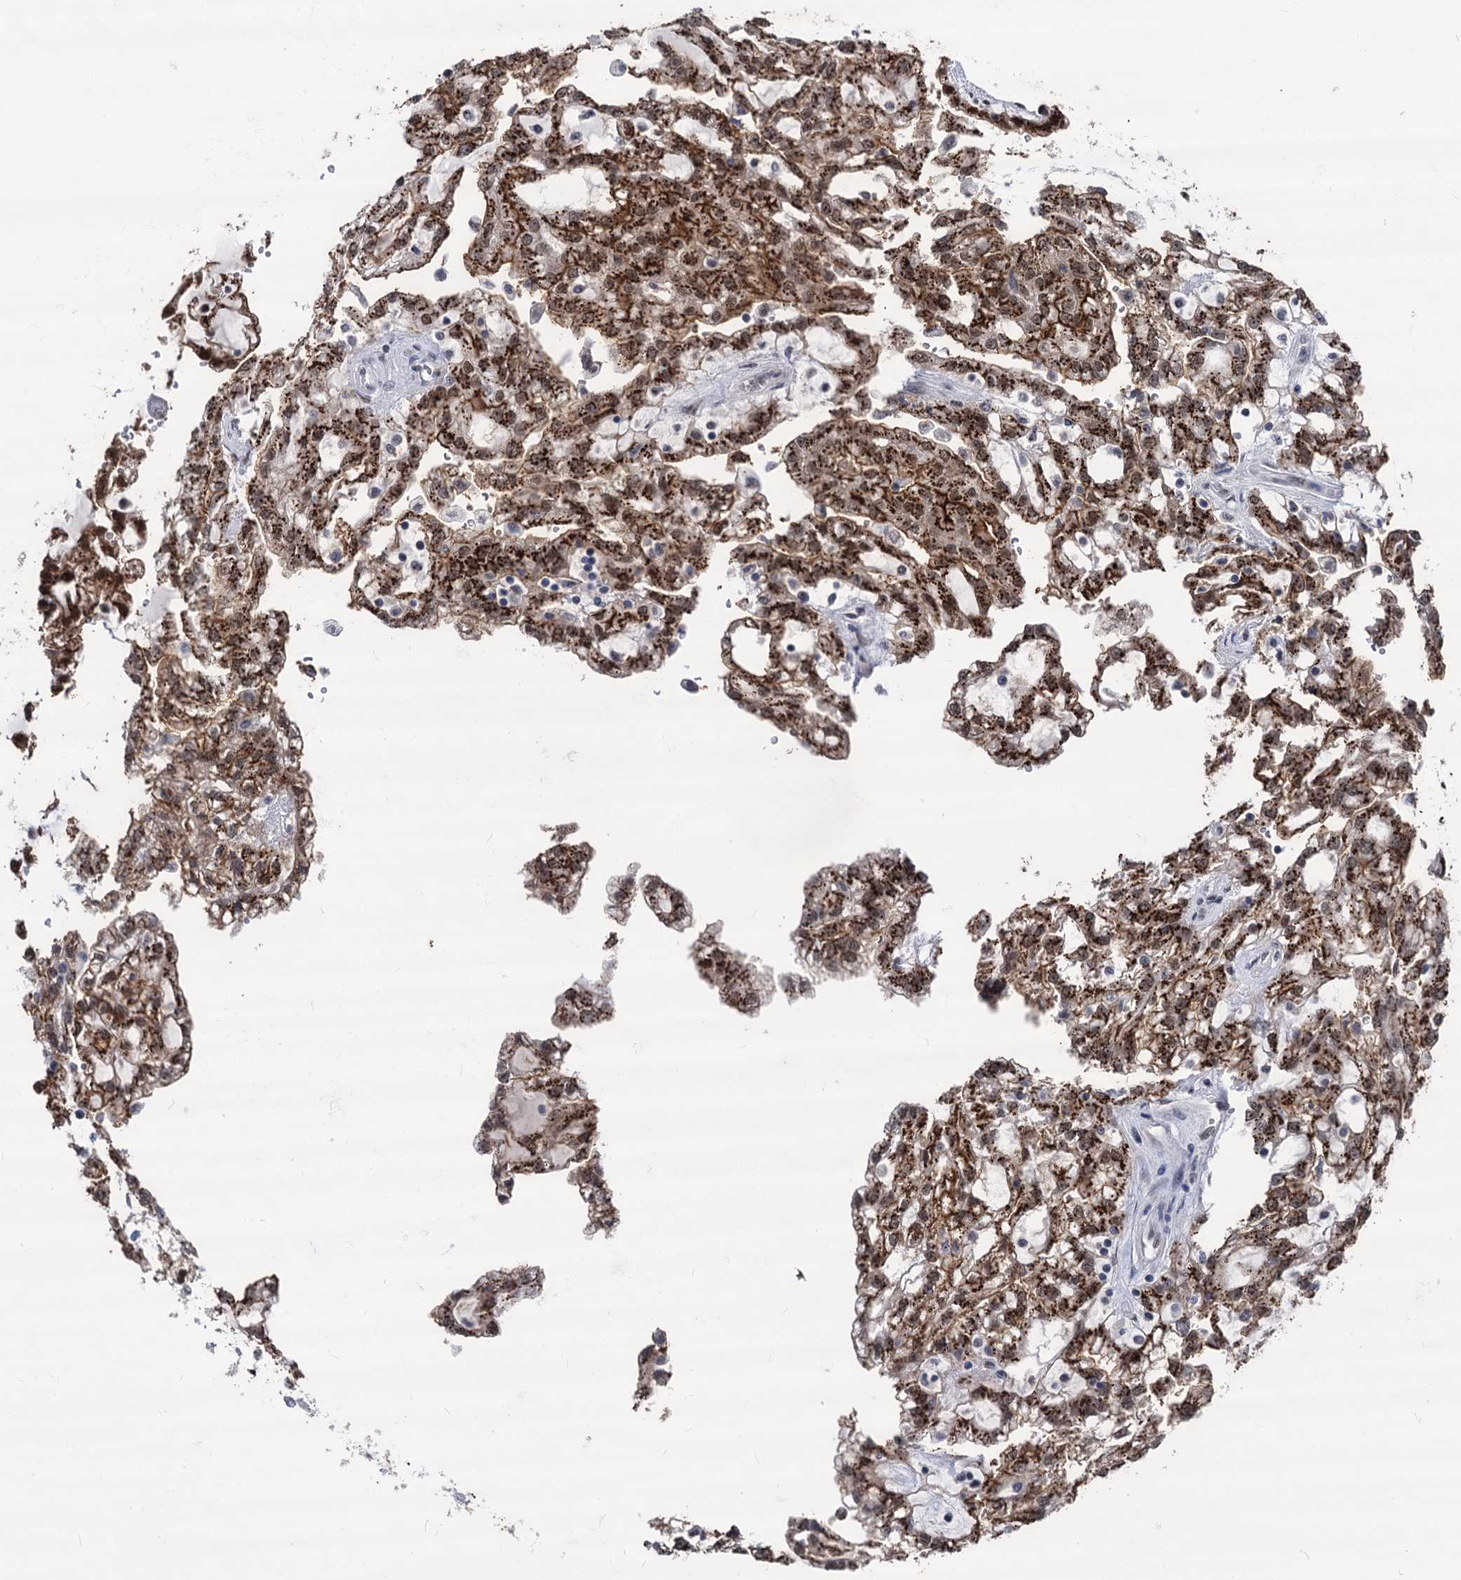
{"staining": {"intensity": "strong", "quantity": ">75%", "location": "cytoplasmic/membranous,nuclear"}, "tissue": "renal cancer", "cell_type": "Tumor cells", "image_type": "cancer", "snomed": [{"axis": "morphology", "description": "Adenocarcinoma, NOS"}, {"axis": "topography", "description": "Kidney"}], "caption": "The image displays immunohistochemical staining of adenocarcinoma (renal). There is strong cytoplasmic/membranous and nuclear expression is identified in approximately >75% of tumor cells.", "gene": "GALNT11", "patient": {"sex": "male", "age": 63}}